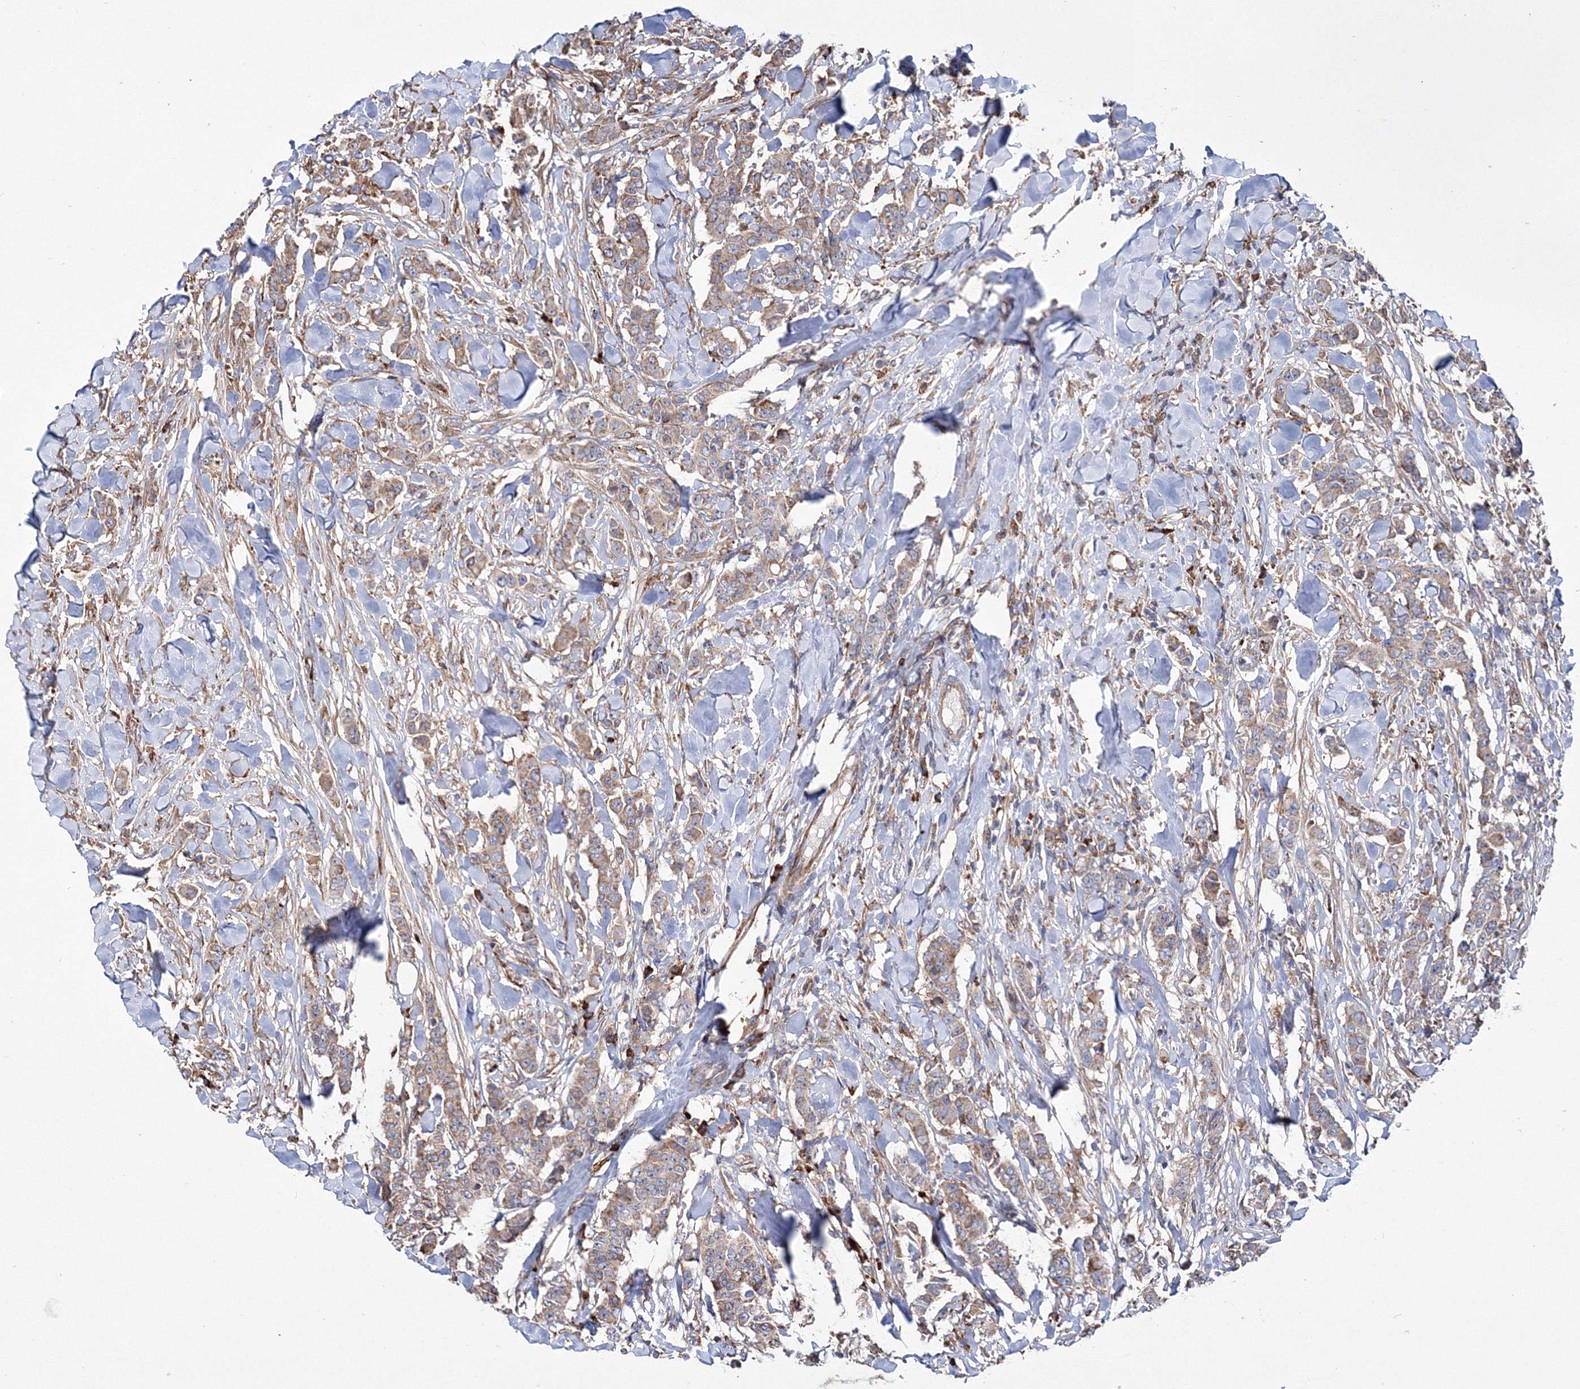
{"staining": {"intensity": "weak", "quantity": ">75%", "location": "cytoplasmic/membranous"}, "tissue": "breast cancer", "cell_type": "Tumor cells", "image_type": "cancer", "snomed": [{"axis": "morphology", "description": "Duct carcinoma"}, {"axis": "topography", "description": "Breast"}], "caption": "The immunohistochemical stain labels weak cytoplasmic/membranous staining in tumor cells of breast cancer (infiltrating ductal carcinoma) tissue.", "gene": "VPS8", "patient": {"sex": "female", "age": 40}}